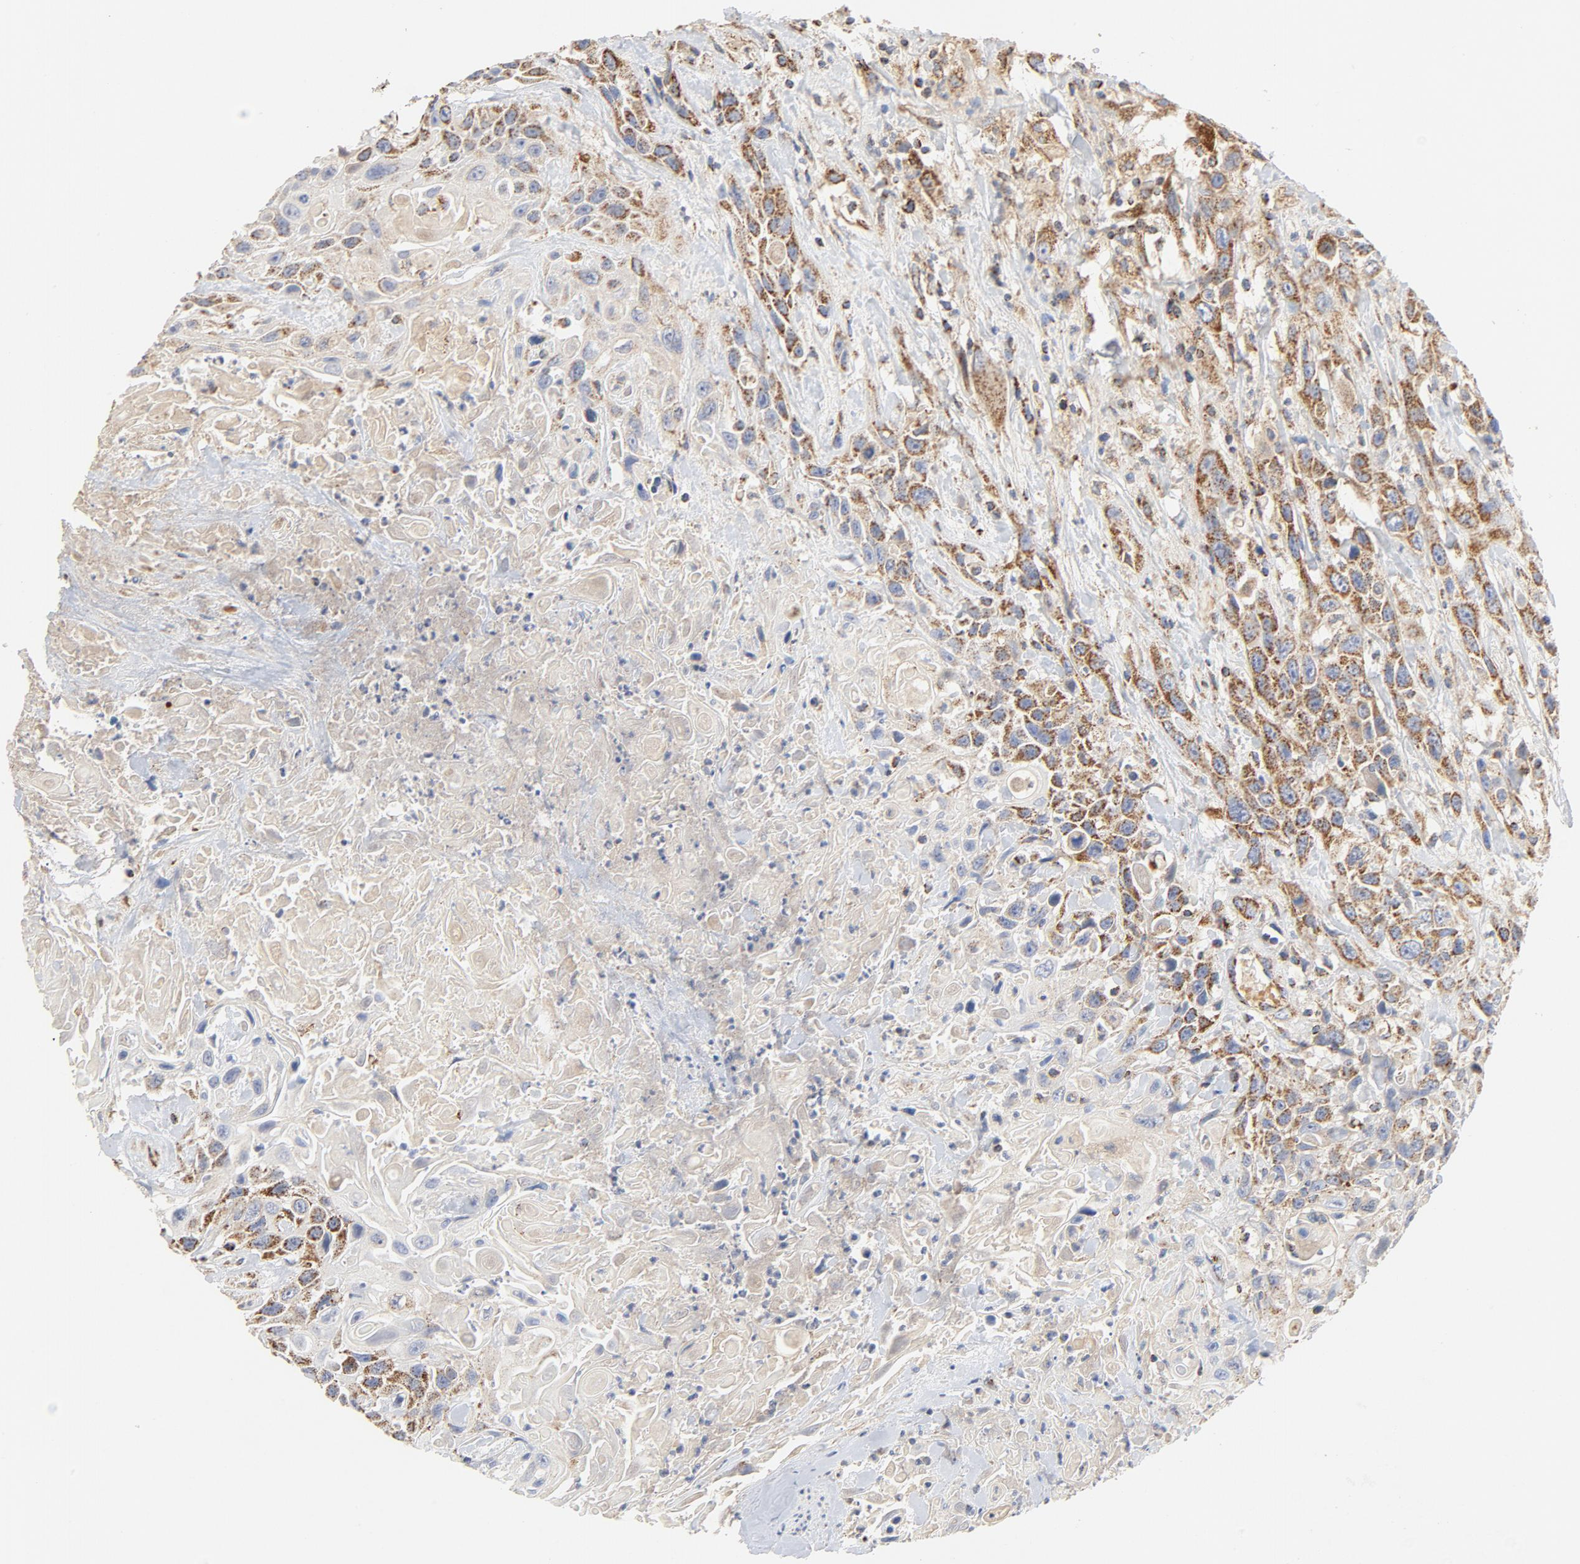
{"staining": {"intensity": "moderate", "quantity": ">75%", "location": "cytoplasmic/membranous"}, "tissue": "urothelial cancer", "cell_type": "Tumor cells", "image_type": "cancer", "snomed": [{"axis": "morphology", "description": "Urothelial carcinoma, High grade"}, {"axis": "topography", "description": "Urinary bladder"}], "caption": "IHC micrograph of urothelial cancer stained for a protein (brown), which reveals medium levels of moderate cytoplasmic/membranous staining in approximately >75% of tumor cells.", "gene": "PCNX4", "patient": {"sex": "female", "age": 84}}